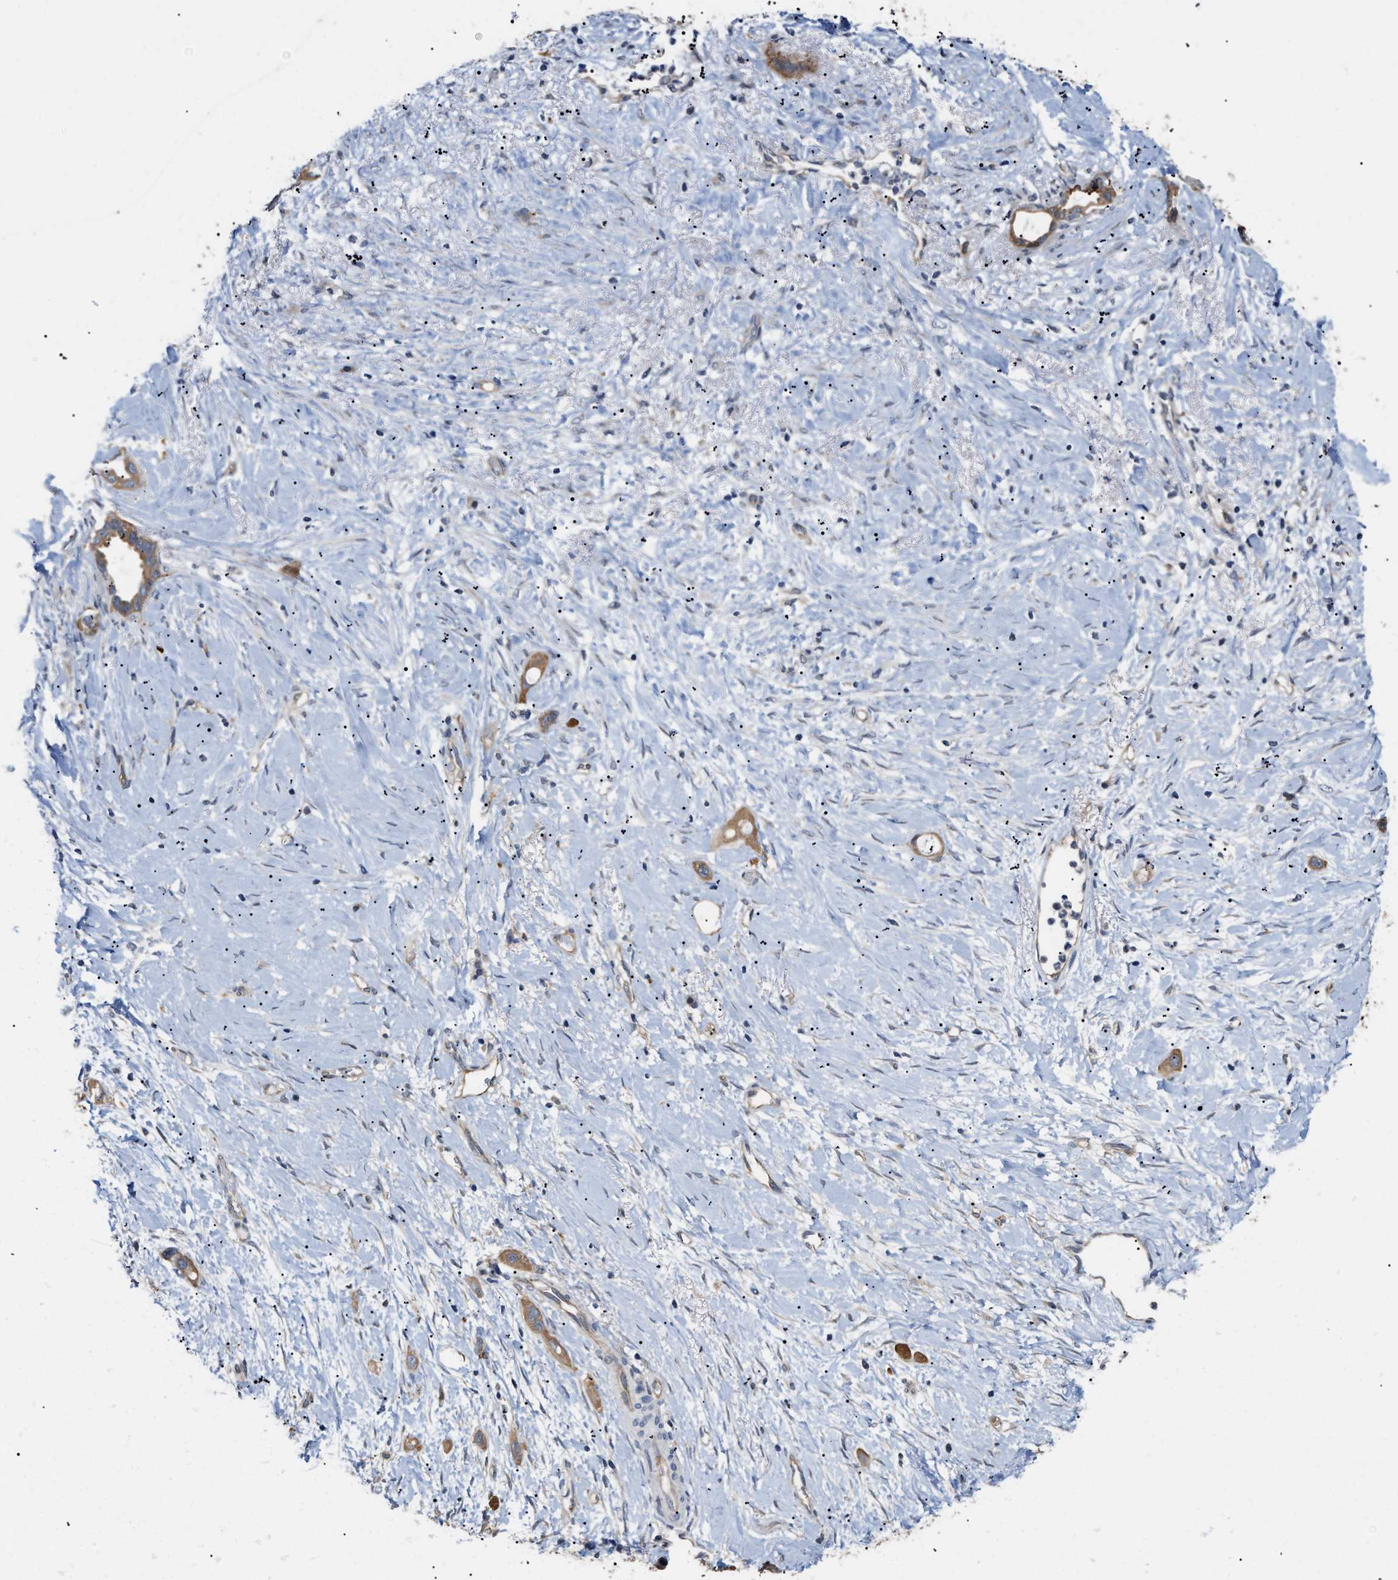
{"staining": {"intensity": "moderate", "quantity": ">75%", "location": "cytoplasmic/membranous"}, "tissue": "liver cancer", "cell_type": "Tumor cells", "image_type": "cancer", "snomed": [{"axis": "morphology", "description": "Cholangiocarcinoma"}, {"axis": "topography", "description": "Liver"}], "caption": "Immunohistochemical staining of cholangiocarcinoma (liver) reveals medium levels of moderate cytoplasmic/membranous positivity in about >75% of tumor cells. (DAB (3,3'-diaminobenzidine) = brown stain, brightfield microscopy at high magnification).", "gene": "CSNK1A1", "patient": {"sex": "female", "age": 65}}